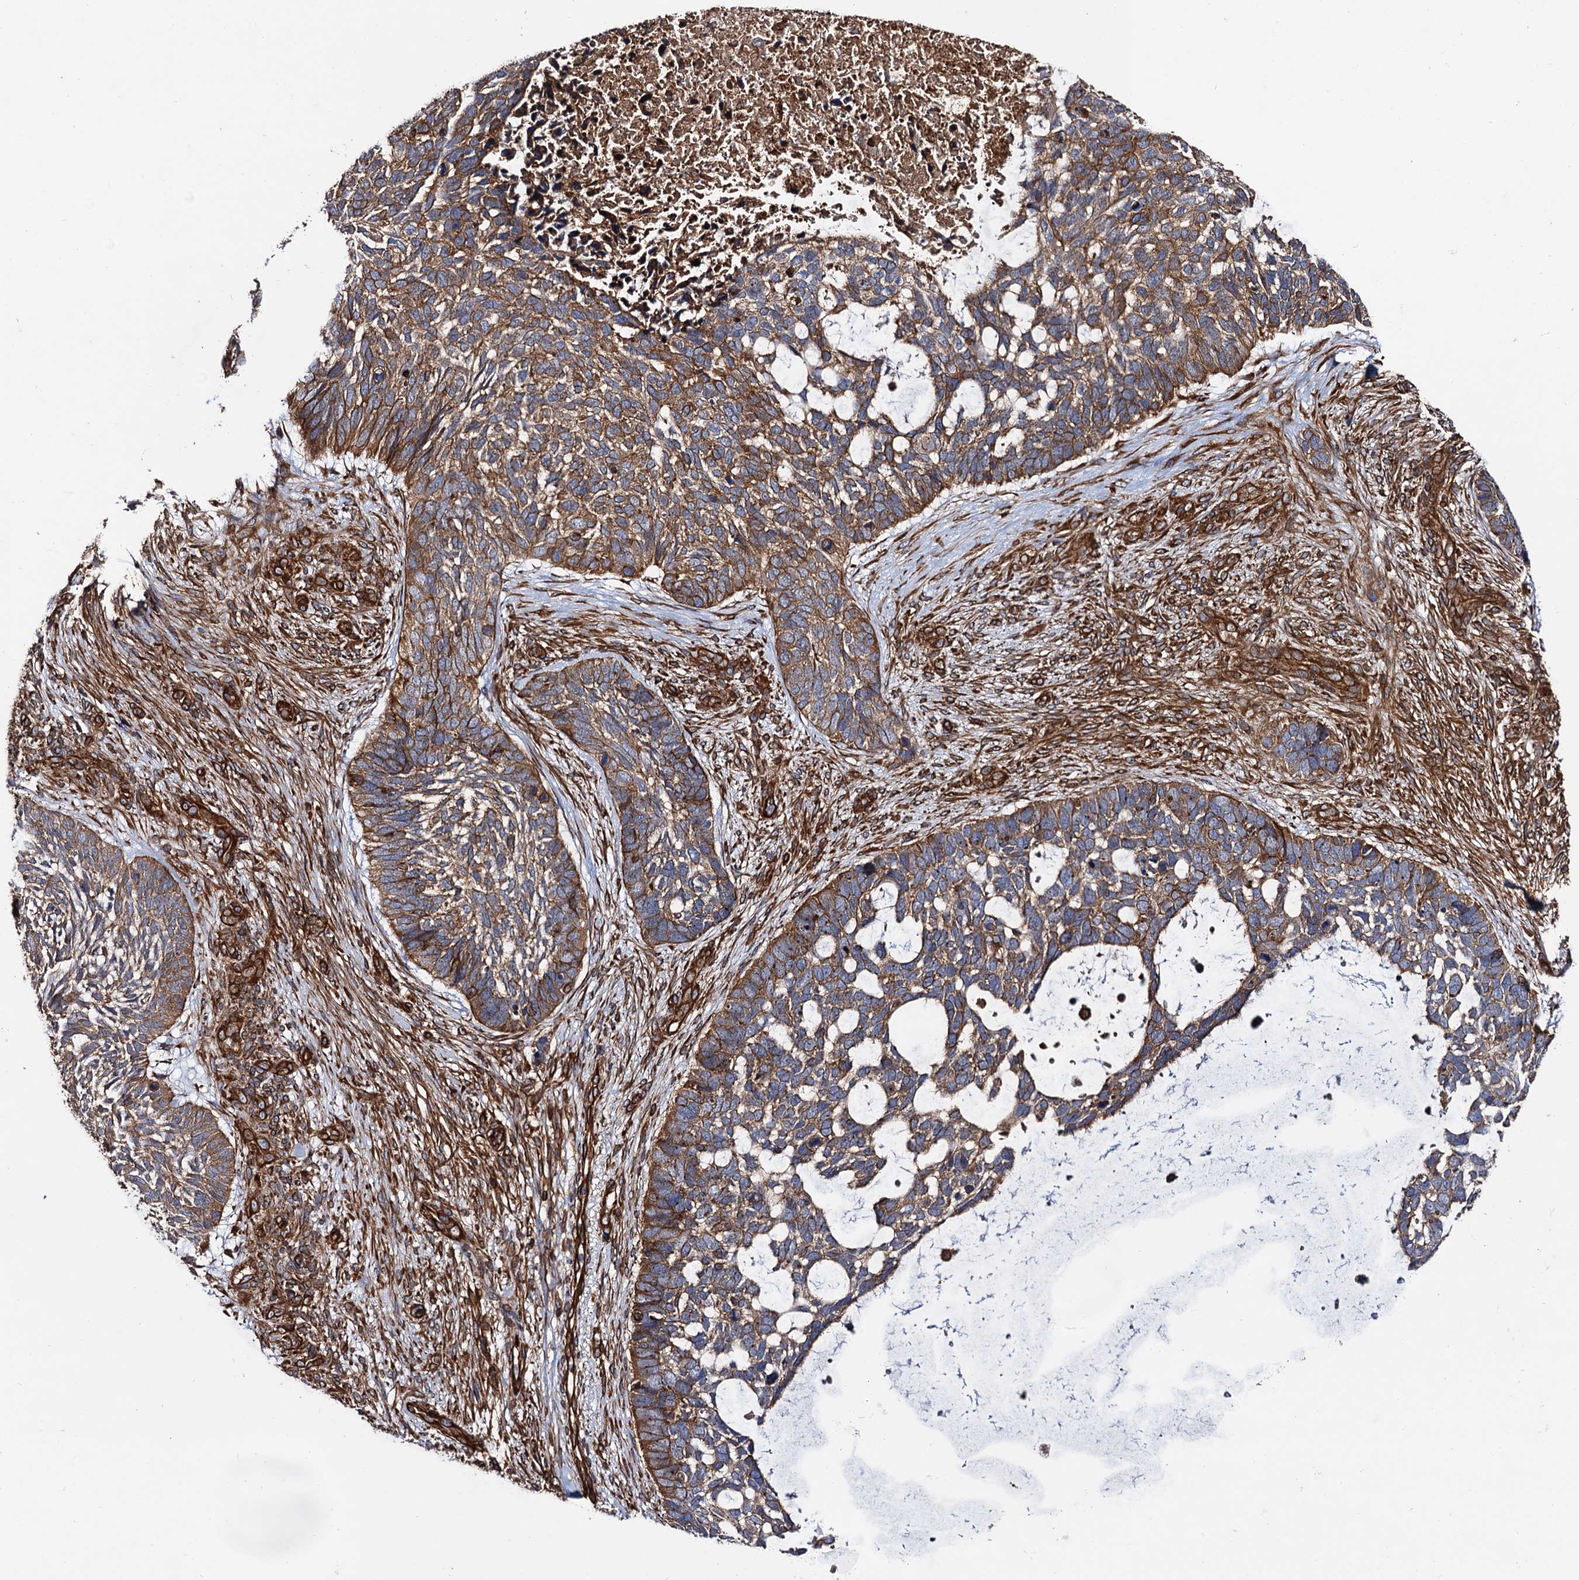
{"staining": {"intensity": "moderate", "quantity": ">75%", "location": "cytoplasmic/membranous"}, "tissue": "skin cancer", "cell_type": "Tumor cells", "image_type": "cancer", "snomed": [{"axis": "morphology", "description": "Basal cell carcinoma"}, {"axis": "topography", "description": "Skin"}], "caption": "Protein staining exhibits moderate cytoplasmic/membranous staining in approximately >75% of tumor cells in skin cancer.", "gene": "CIP2A", "patient": {"sex": "male", "age": 88}}